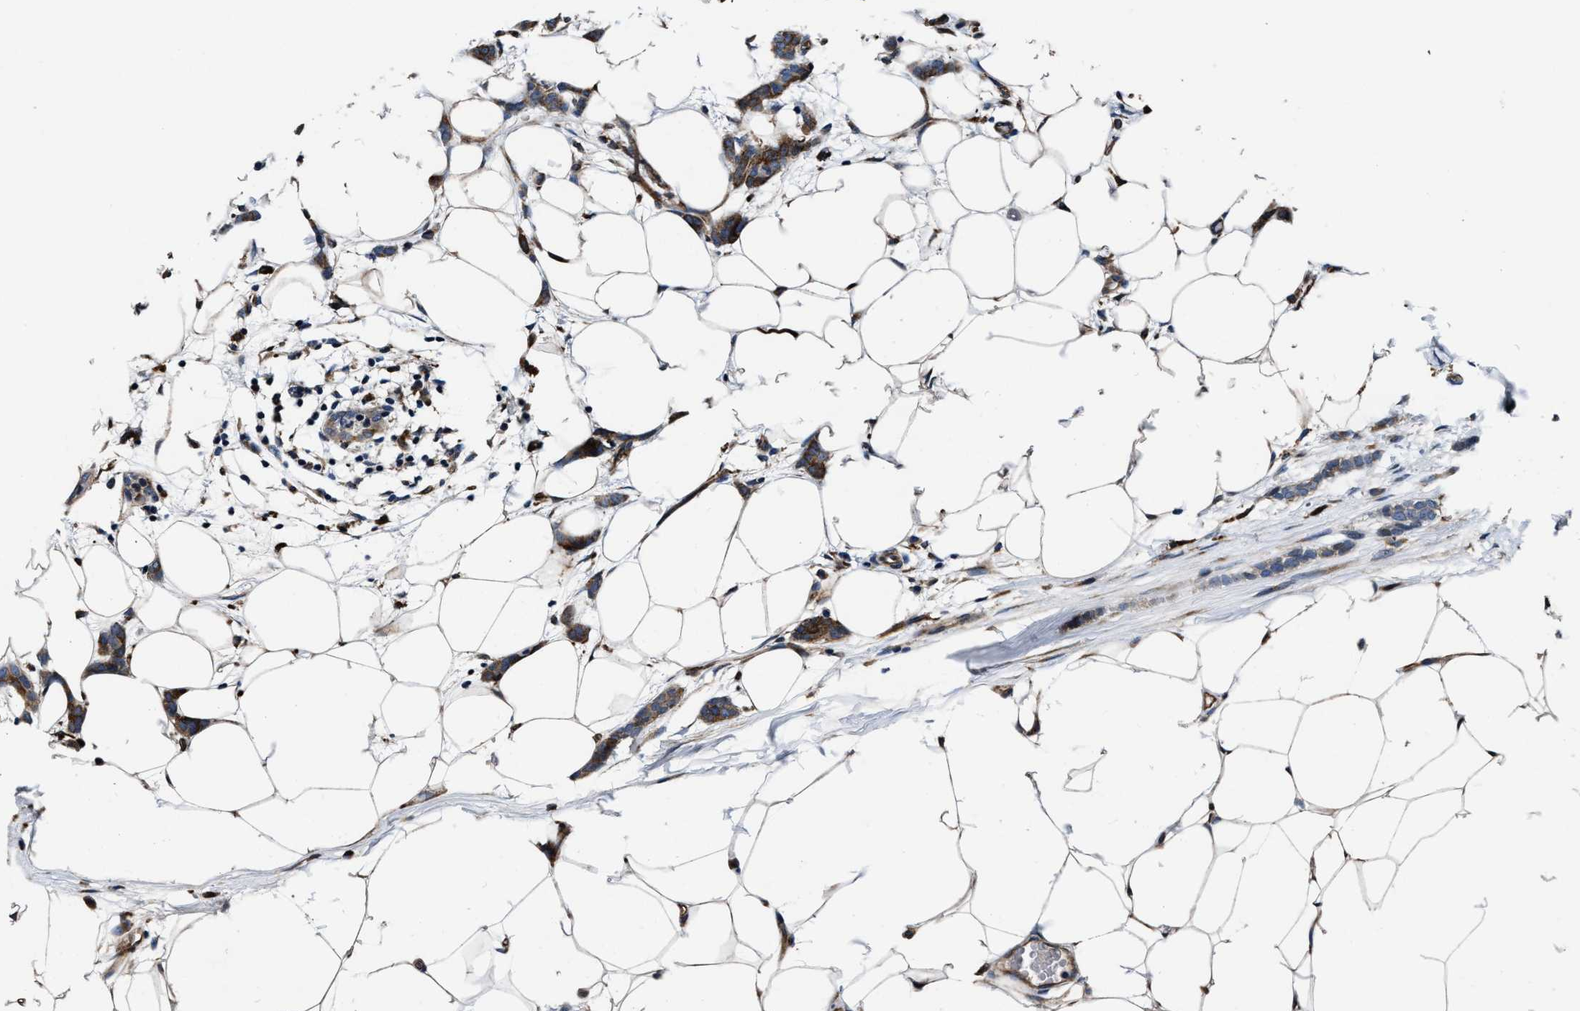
{"staining": {"intensity": "strong", "quantity": ">75%", "location": "cytoplasmic/membranous"}, "tissue": "breast cancer", "cell_type": "Tumor cells", "image_type": "cancer", "snomed": [{"axis": "morphology", "description": "Lobular carcinoma"}, {"axis": "topography", "description": "Skin"}, {"axis": "topography", "description": "Breast"}], "caption": "DAB (3,3'-diaminobenzidine) immunohistochemical staining of human breast cancer demonstrates strong cytoplasmic/membranous protein expression in about >75% of tumor cells.", "gene": "C2orf66", "patient": {"sex": "female", "age": 46}}